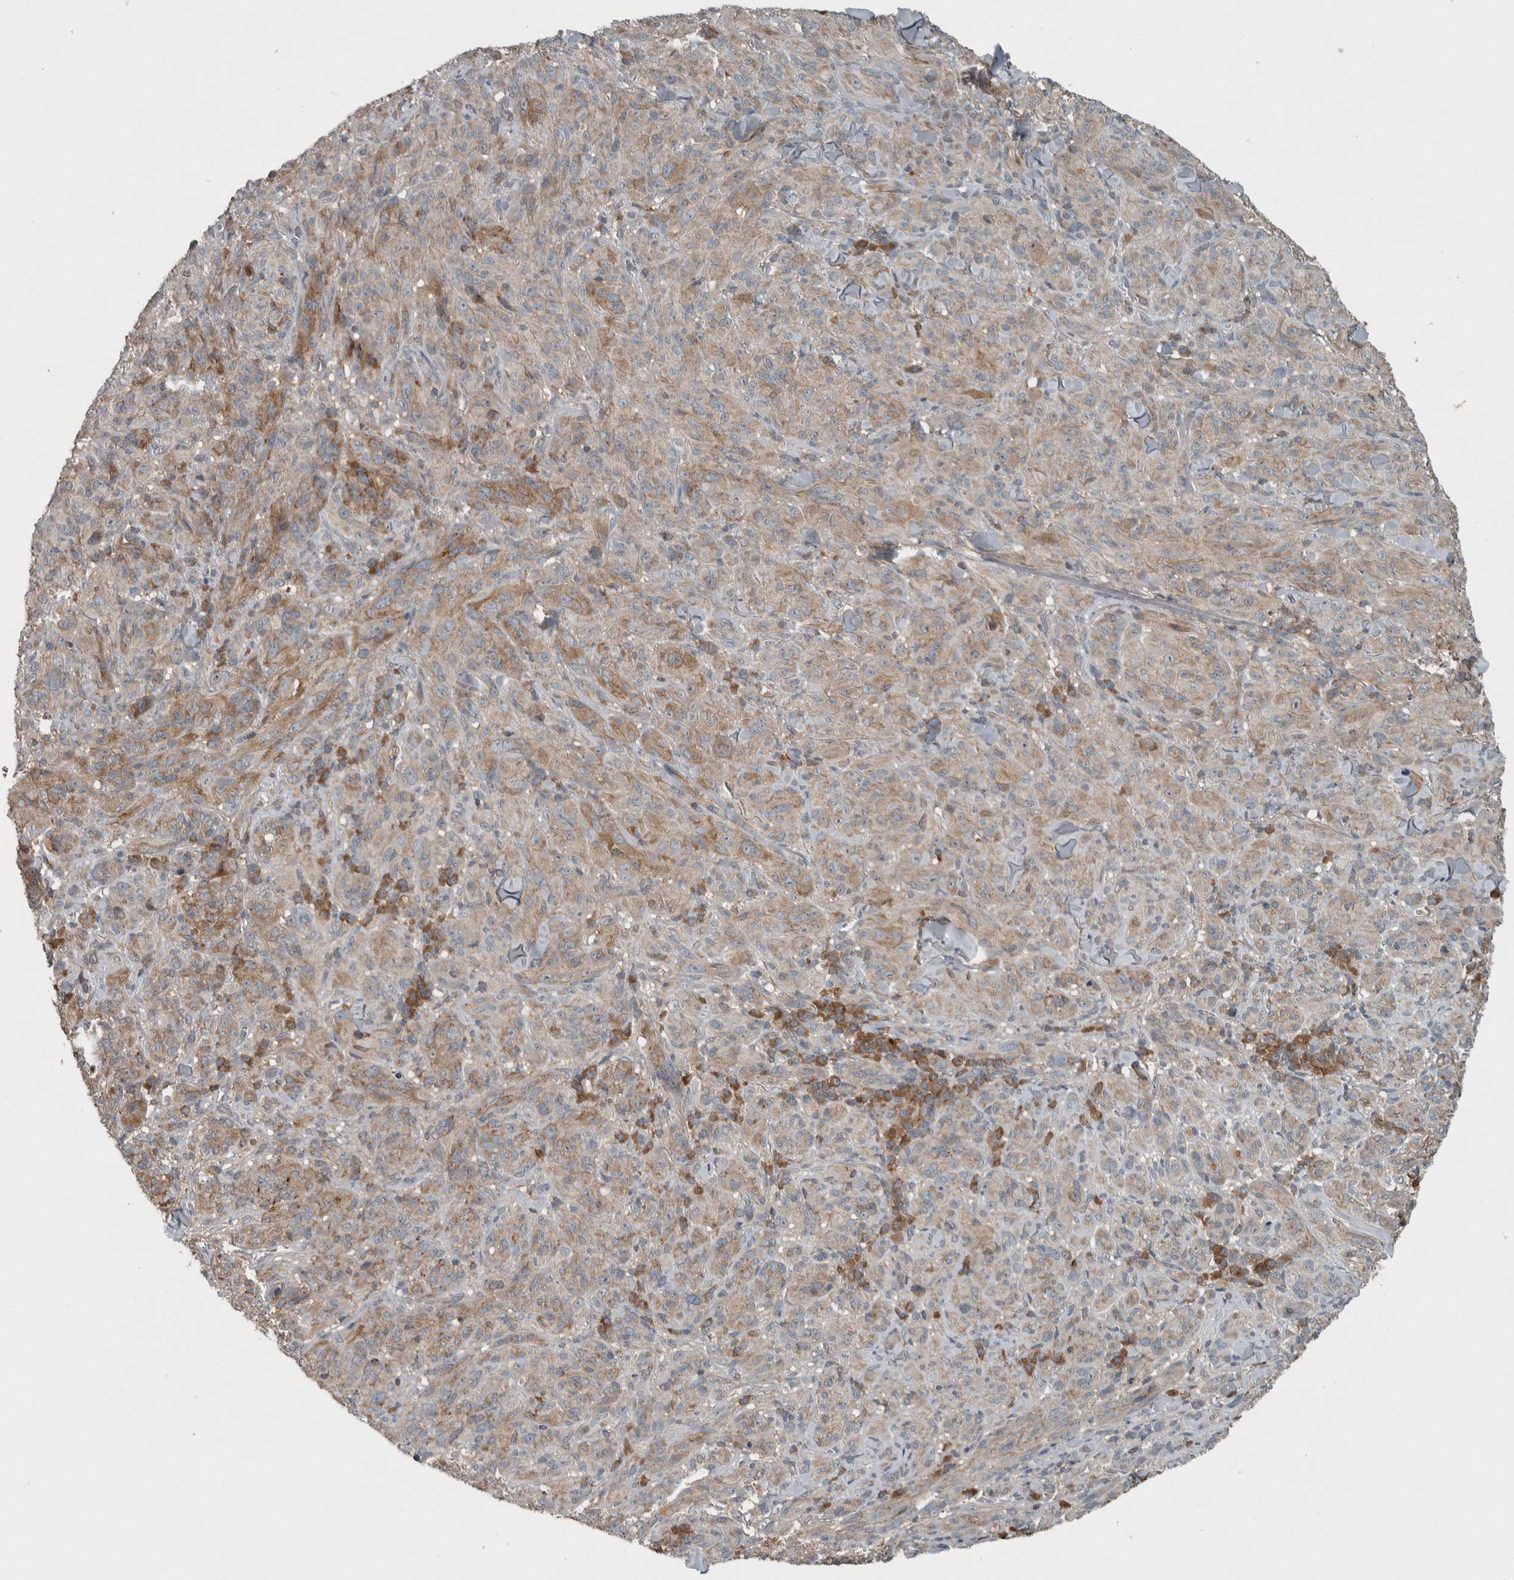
{"staining": {"intensity": "weak", "quantity": ">75%", "location": "cytoplasmic/membranous"}, "tissue": "melanoma", "cell_type": "Tumor cells", "image_type": "cancer", "snomed": [{"axis": "morphology", "description": "Malignant melanoma, NOS"}, {"axis": "topography", "description": "Skin of head"}], "caption": "Immunohistochemical staining of human malignant melanoma demonstrates low levels of weak cytoplasmic/membranous expression in about >75% of tumor cells.", "gene": "CLCN2", "patient": {"sex": "male", "age": 96}}